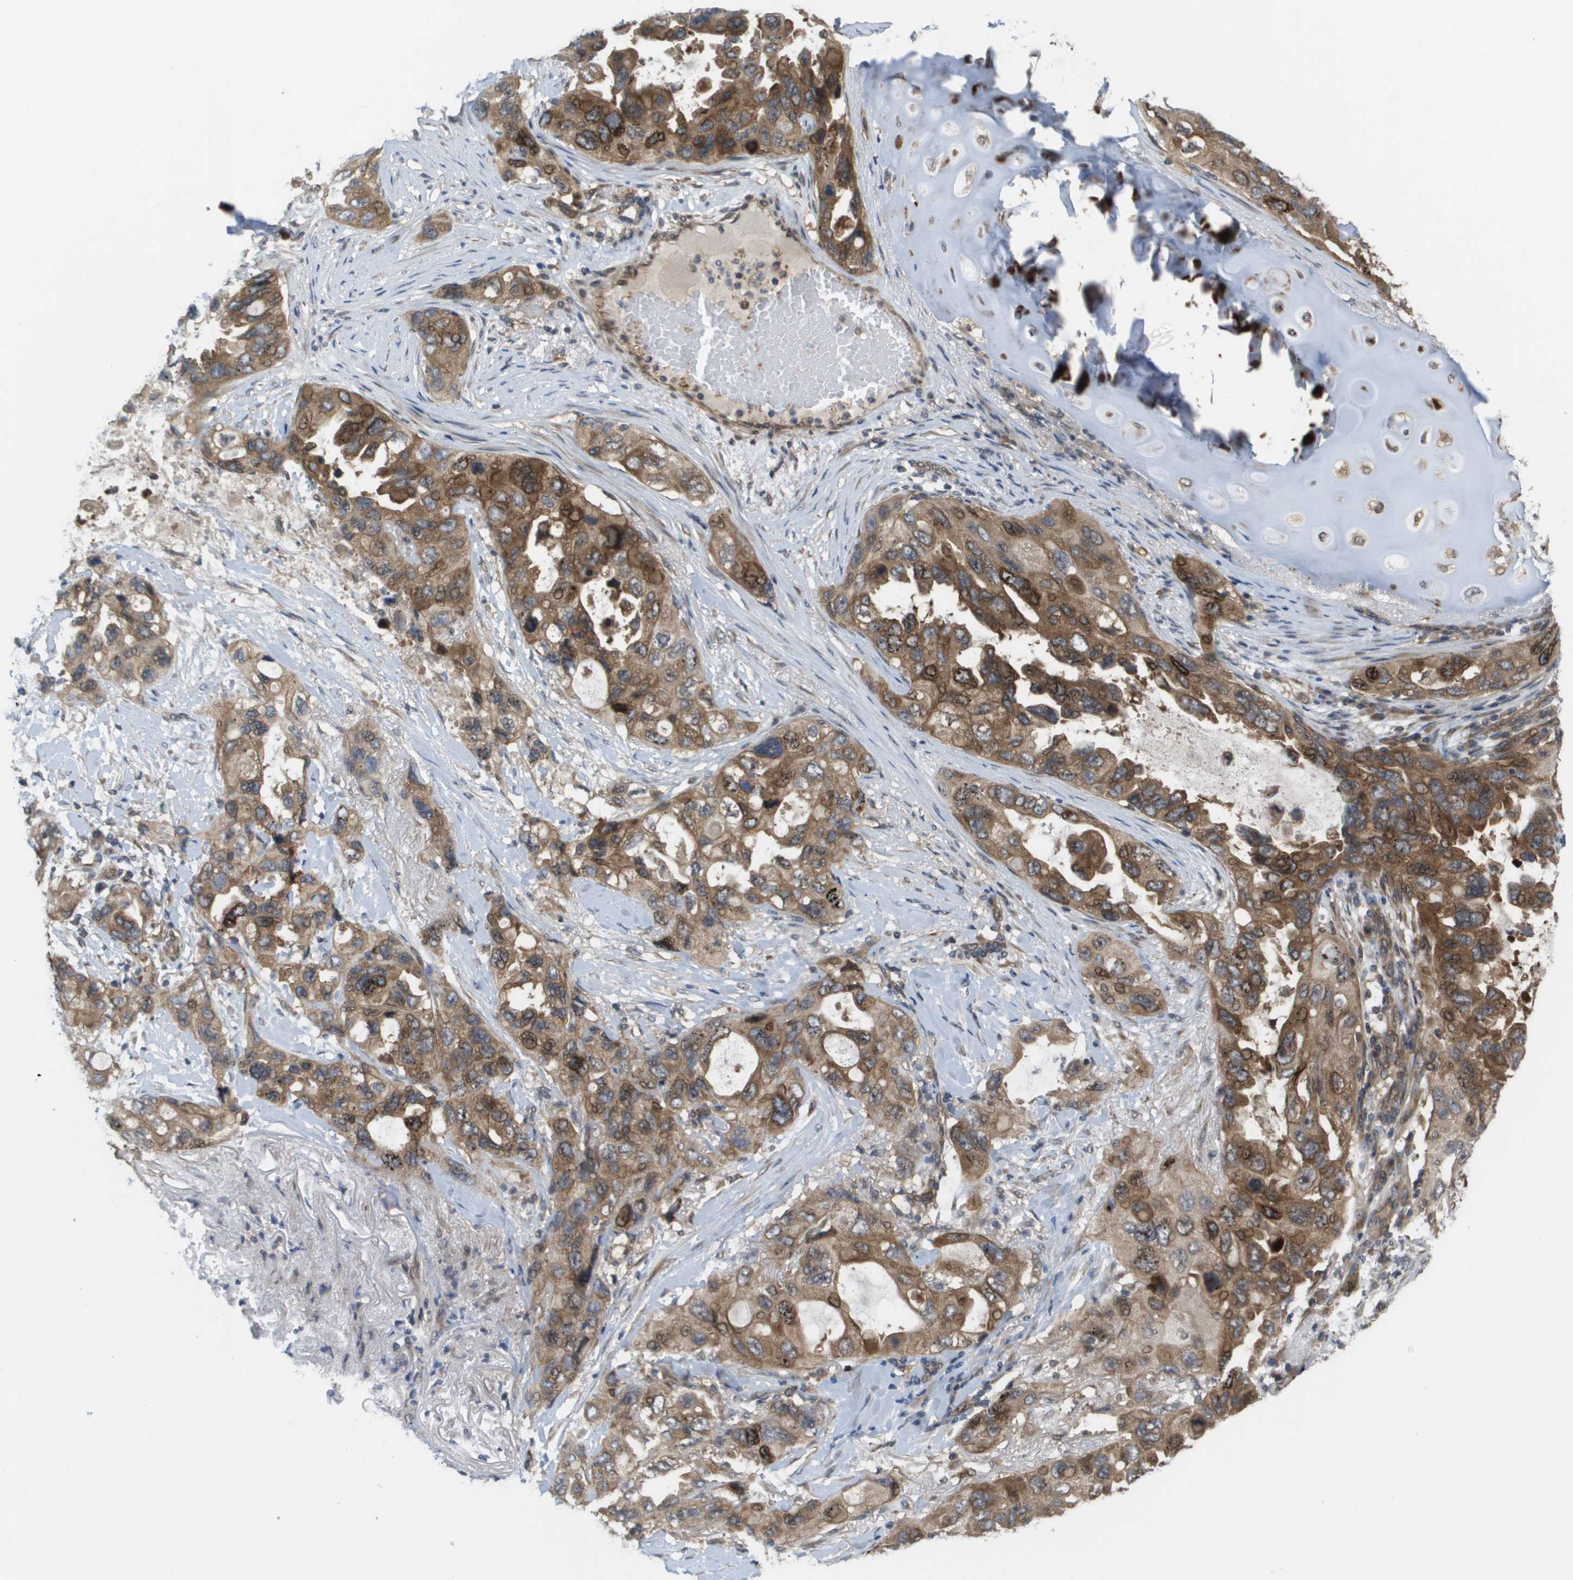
{"staining": {"intensity": "moderate", "quantity": ">75%", "location": "cytoplasmic/membranous,nuclear"}, "tissue": "lung cancer", "cell_type": "Tumor cells", "image_type": "cancer", "snomed": [{"axis": "morphology", "description": "Squamous cell carcinoma, NOS"}, {"axis": "topography", "description": "Lung"}], "caption": "IHC of lung cancer (squamous cell carcinoma) exhibits medium levels of moderate cytoplasmic/membranous and nuclear positivity in approximately >75% of tumor cells.", "gene": "CTPS2", "patient": {"sex": "female", "age": 73}}